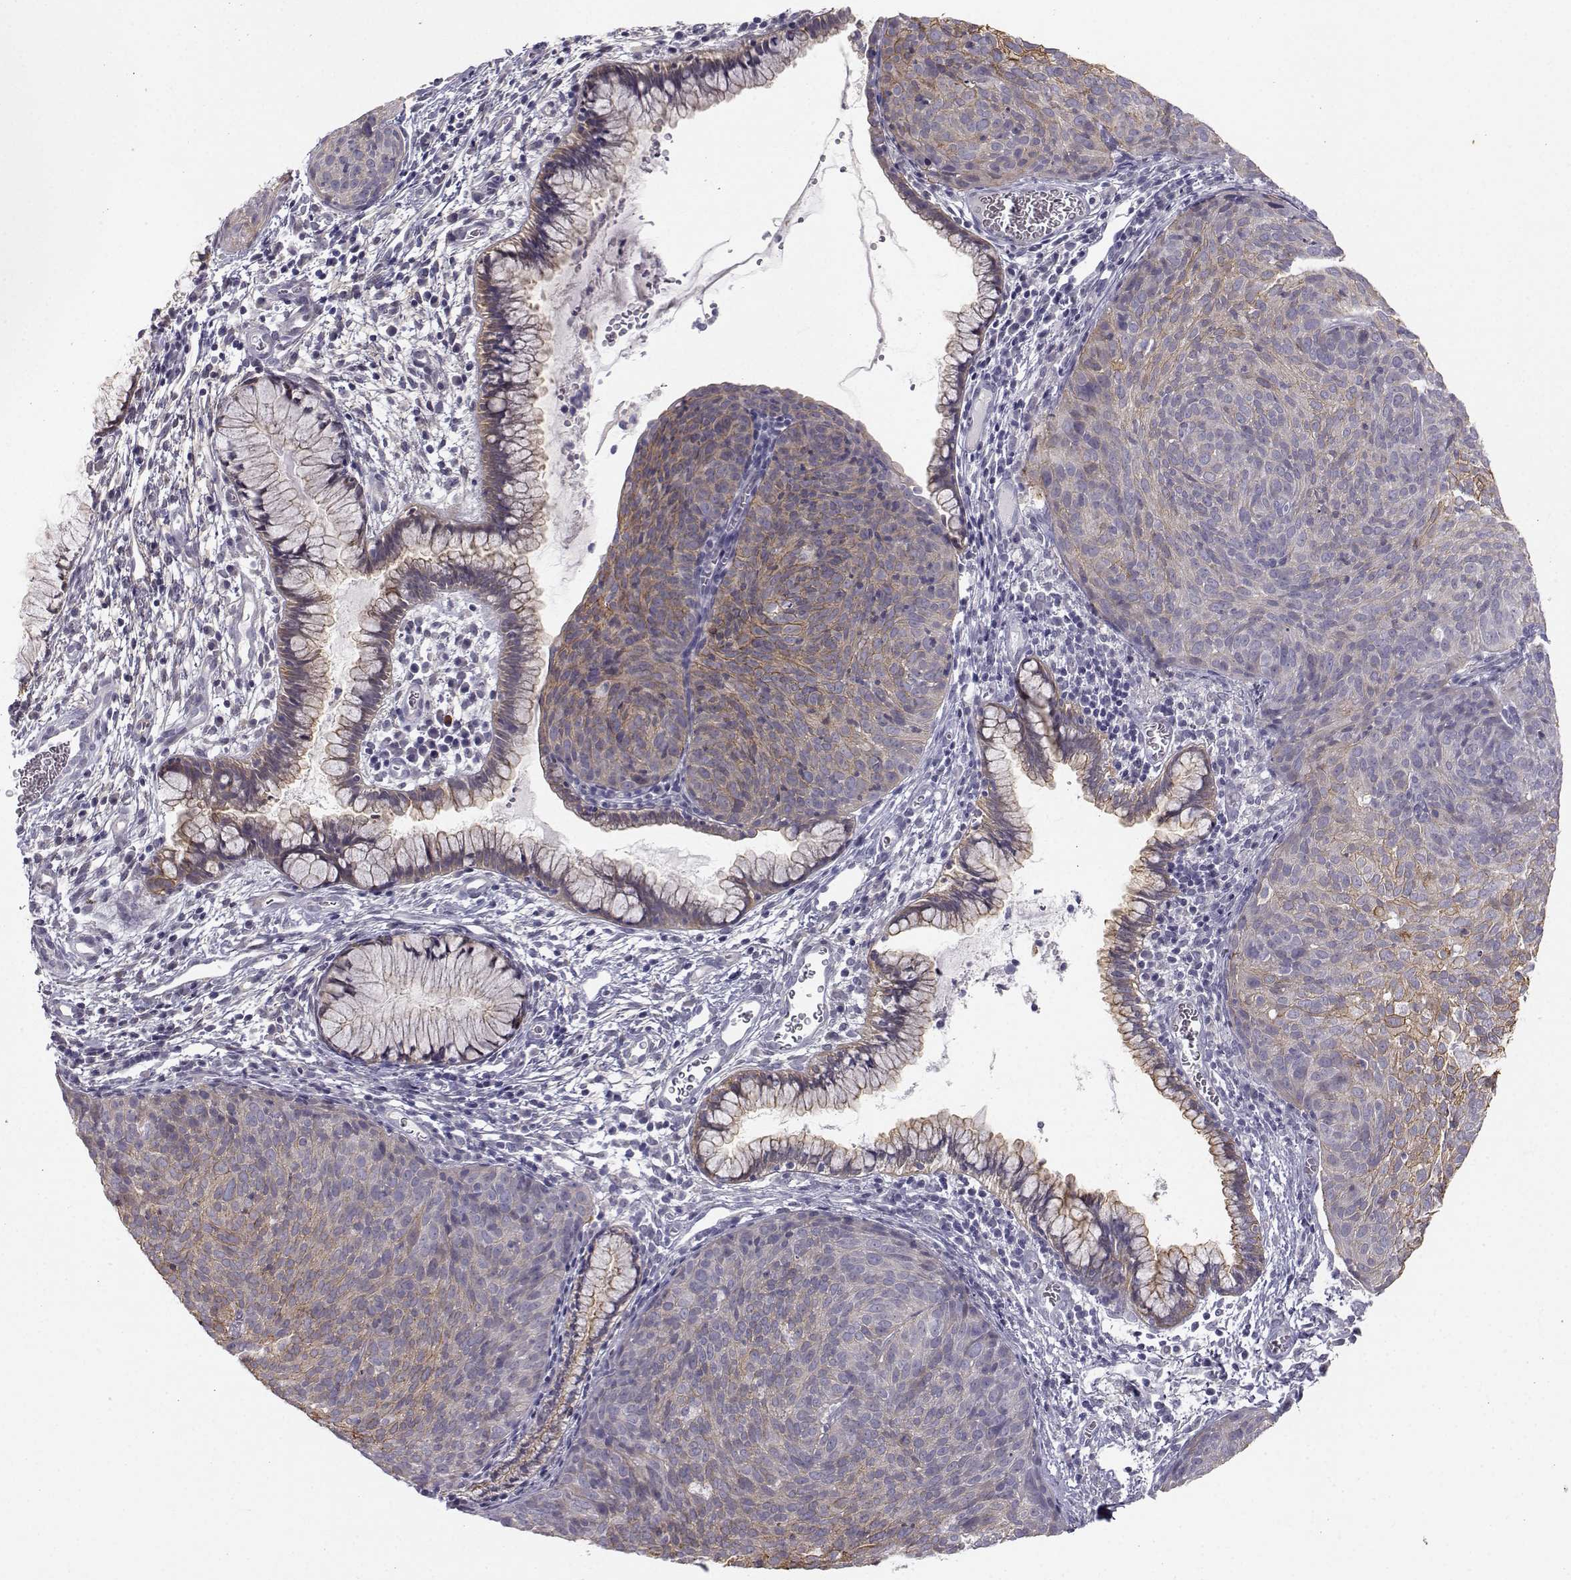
{"staining": {"intensity": "moderate", "quantity": "25%-75%", "location": "cytoplasmic/membranous"}, "tissue": "cervical cancer", "cell_type": "Tumor cells", "image_type": "cancer", "snomed": [{"axis": "morphology", "description": "Squamous cell carcinoma, NOS"}, {"axis": "topography", "description": "Cervix"}], "caption": "Tumor cells exhibit medium levels of moderate cytoplasmic/membranous staining in about 25%-75% of cells in human cervical squamous cell carcinoma. Using DAB (3,3'-diaminobenzidine) (brown) and hematoxylin (blue) stains, captured at high magnification using brightfield microscopy.", "gene": "ZNF185", "patient": {"sex": "female", "age": 39}}